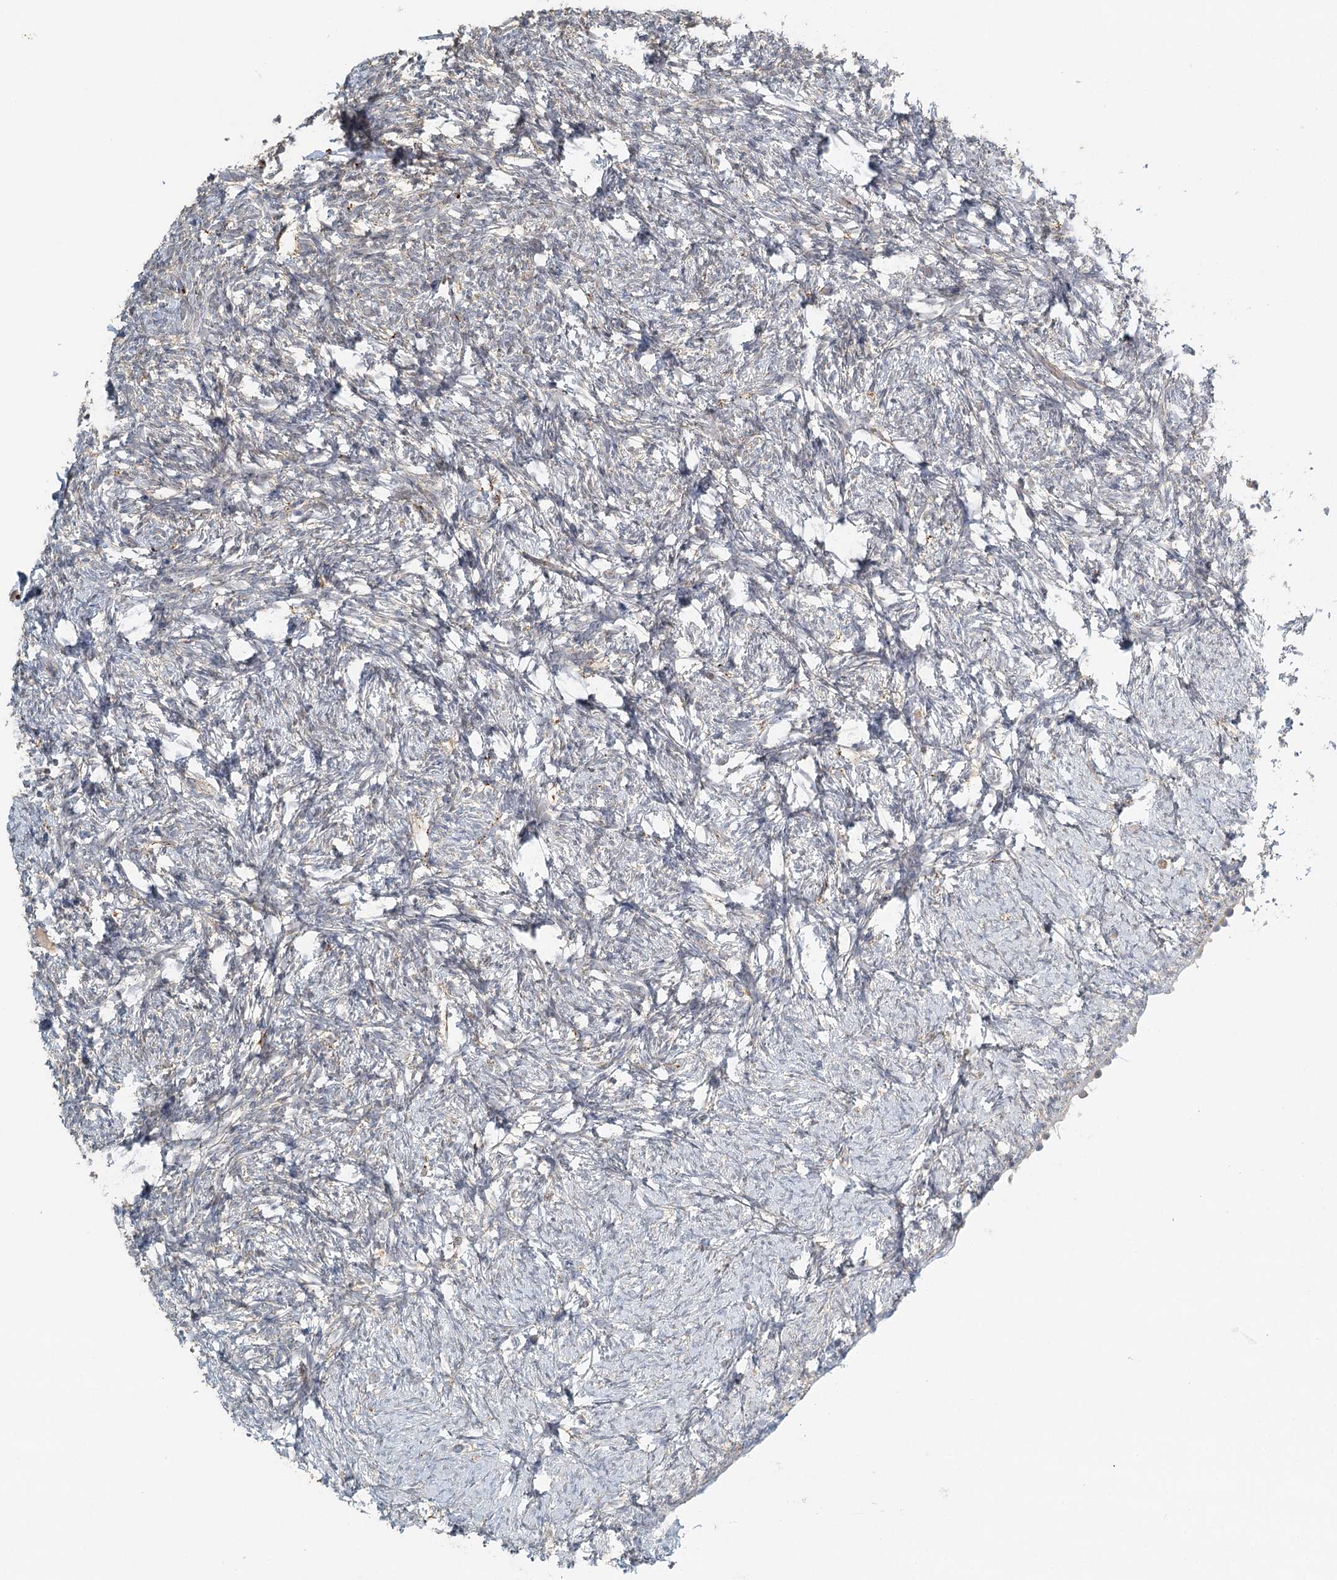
{"staining": {"intensity": "negative", "quantity": "none", "location": "none"}, "tissue": "ovary", "cell_type": "Follicle cells", "image_type": "normal", "snomed": [{"axis": "morphology", "description": "Normal tissue, NOS"}, {"axis": "topography", "description": "Ovary"}], "caption": "An immunohistochemistry micrograph of normal ovary is shown. There is no staining in follicle cells of ovary. Brightfield microscopy of immunohistochemistry stained with DAB (brown) and hematoxylin (blue), captured at high magnification.", "gene": "VSIG1", "patient": {"sex": "female", "age": 60}}